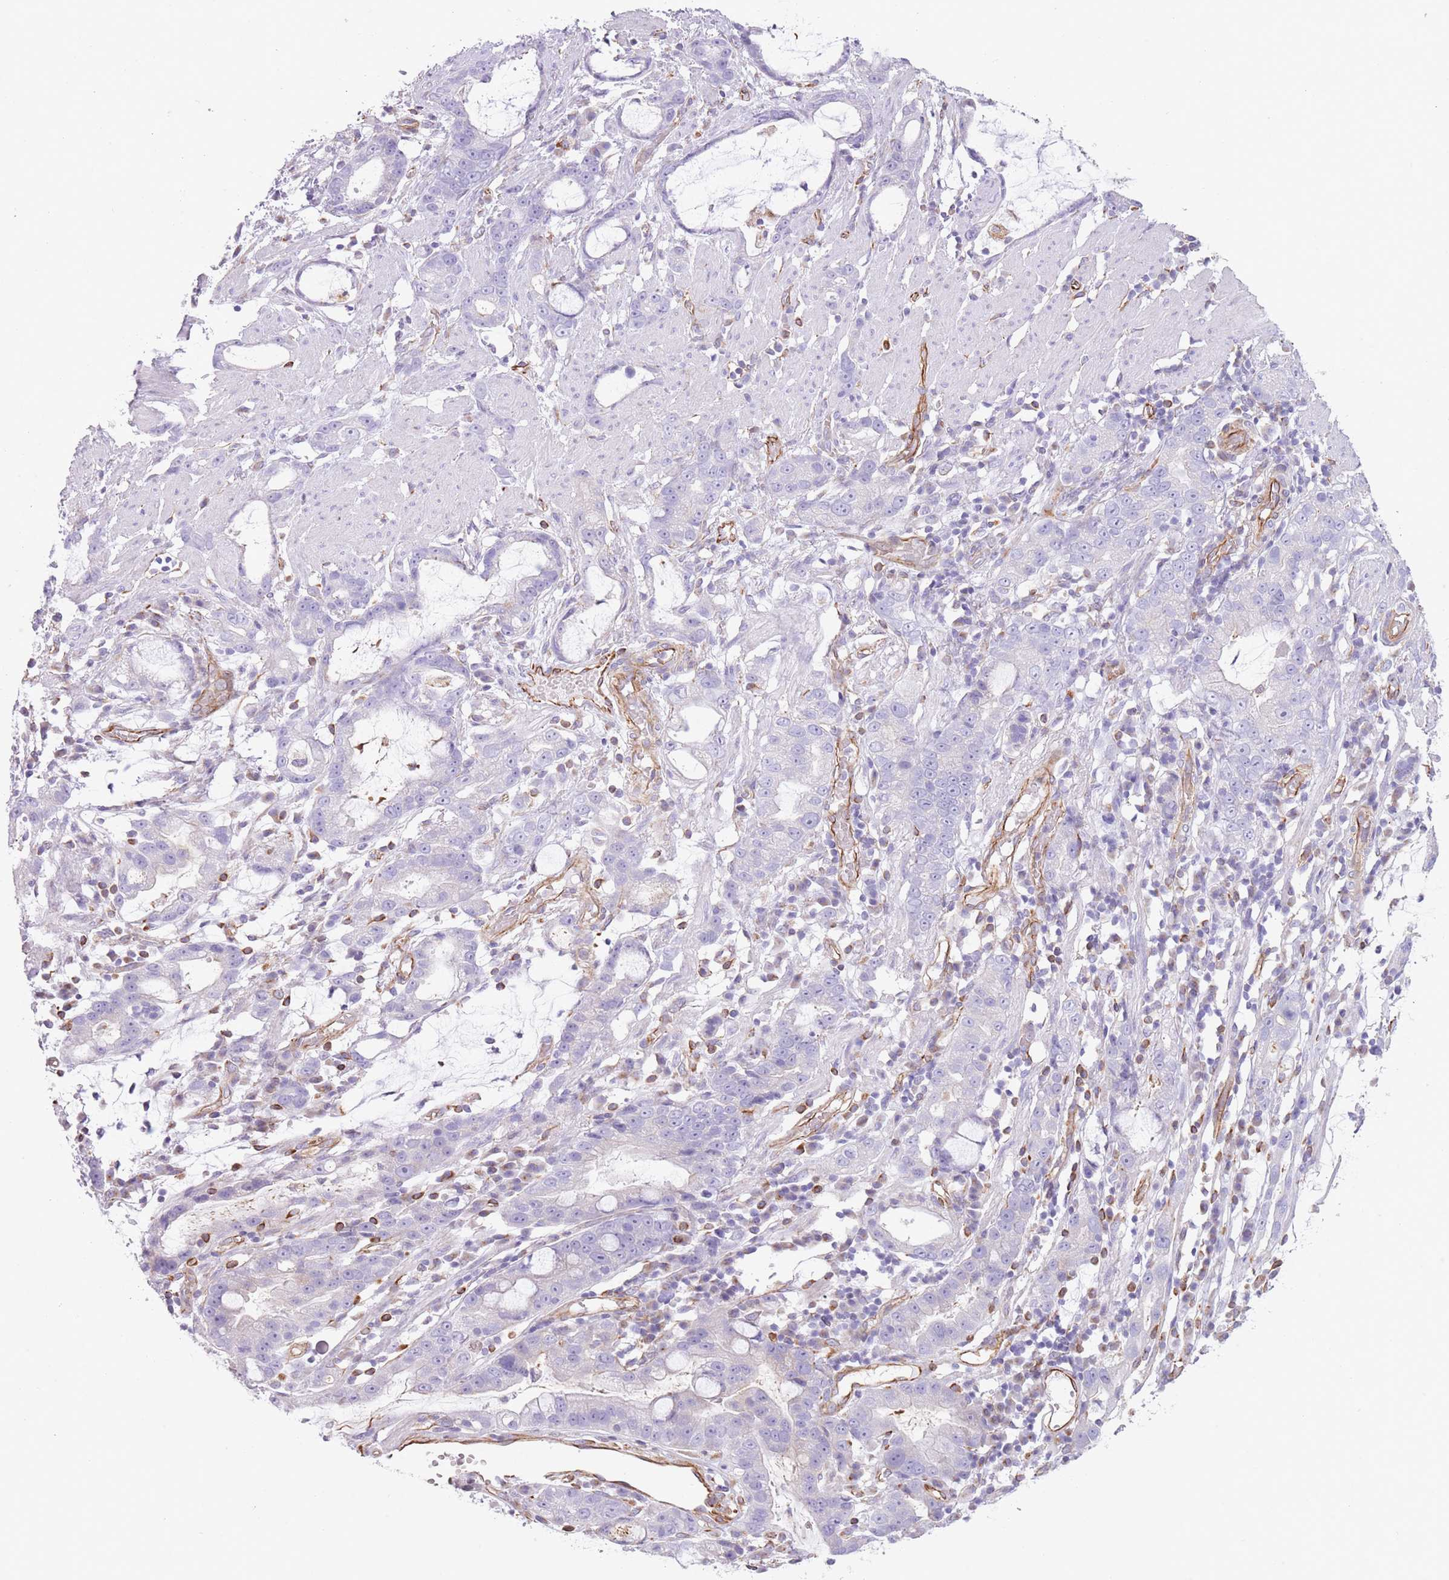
{"staining": {"intensity": "negative", "quantity": "none", "location": "none"}, "tissue": "stomach cancer", "cell_type": "Tumor cells", "image_type": "cancer", "snomed": [{"axis": "morphology", "description": "Adenocarcinoma, NOS"}, {"axis": "topography", "description": "Stomach"}], "caption": "IHC micrograph of neoplastic tissue: human stomach cancer (adenocarcinoma) stained with DAB (3,3'-diaminobenzidine) reveals no significant protein expression in tumor cells.", "gene": "PTCD1", "patient": {"sex": "male", "age": 55}}